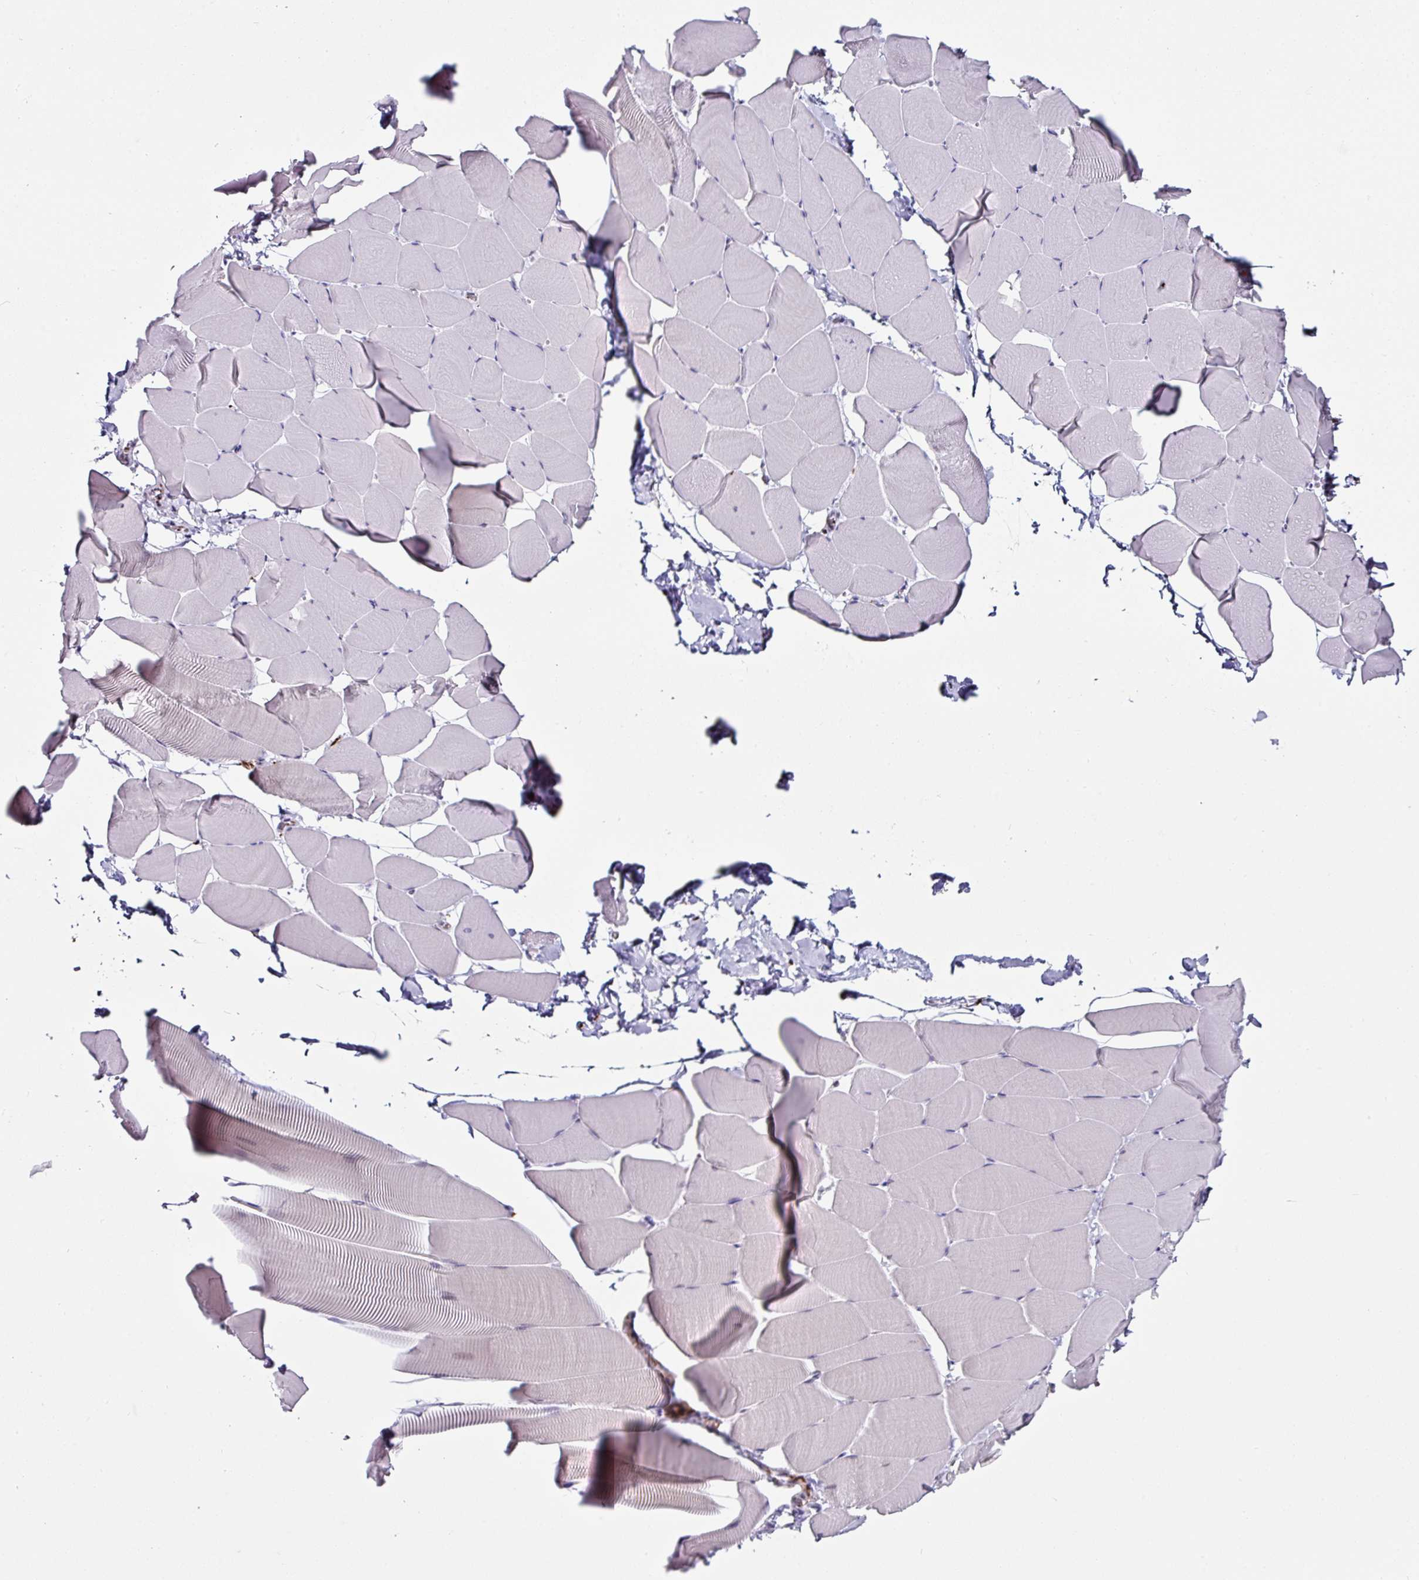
{"staining": {"intensity": "negative", "quantity": "none", "location": "none"}, "tissue": "skeletal muscle", "cell_type": "Myocytes", "image_type": "normal", "snomed": [{"axis": "morphology", "description": "Normal tissue, NOS"}, {"axis": "topography", "description": "Skeletal muscle"}], "caption": "The histopathology image displays no significant expression in myocytes of skeletal muscle. Brightfield microscopy of IHC stained with DAB (3,3'-diaminobenzidine) (brown) and hematoxylin (blue), captured at high magnification.", "gene": "TMPRSS9", "patient": {"sex": "male", "age": 25}}